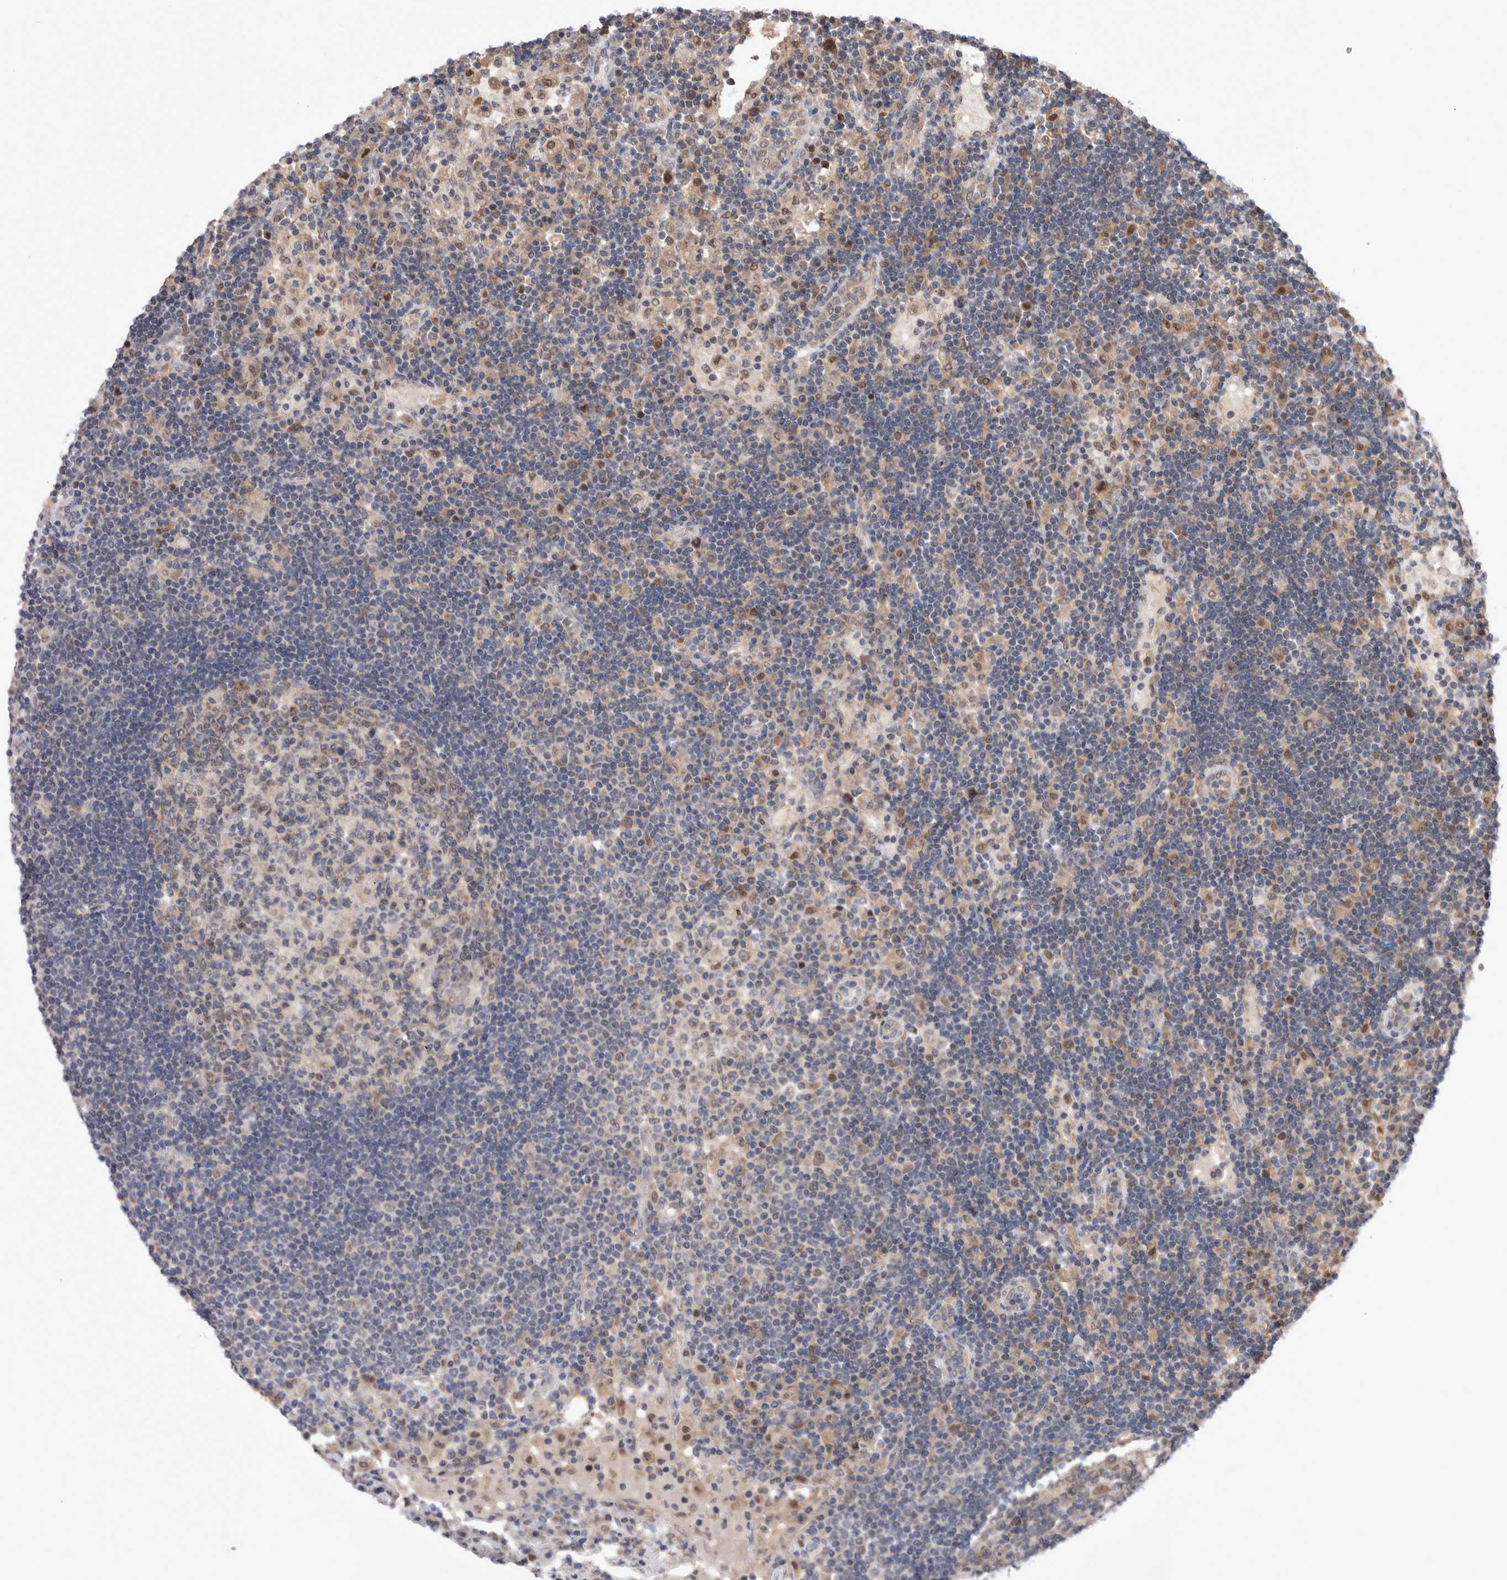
{"staining": {"intensity": "moderate", "quantity": "<25%", "location": "cytoplasmic/membranous"}, "tissue": "lymph node", "cell_type": "Germinal center cells", "image_type": "normal", "snomed": [{"axis": "morphology", "description": "Normal tissue, NOS"}, {"axis": "topography", "description": "Lymph node"}], "caption": "Protein expression by immunohistochemistry (IHC) displays moderate cytoplasmic/membranous expression in approximately <25% of germinal center cells in unremarkable lymph node.", "gene": "MRPL37", "patient": {"sex": "female", "age": 53}}